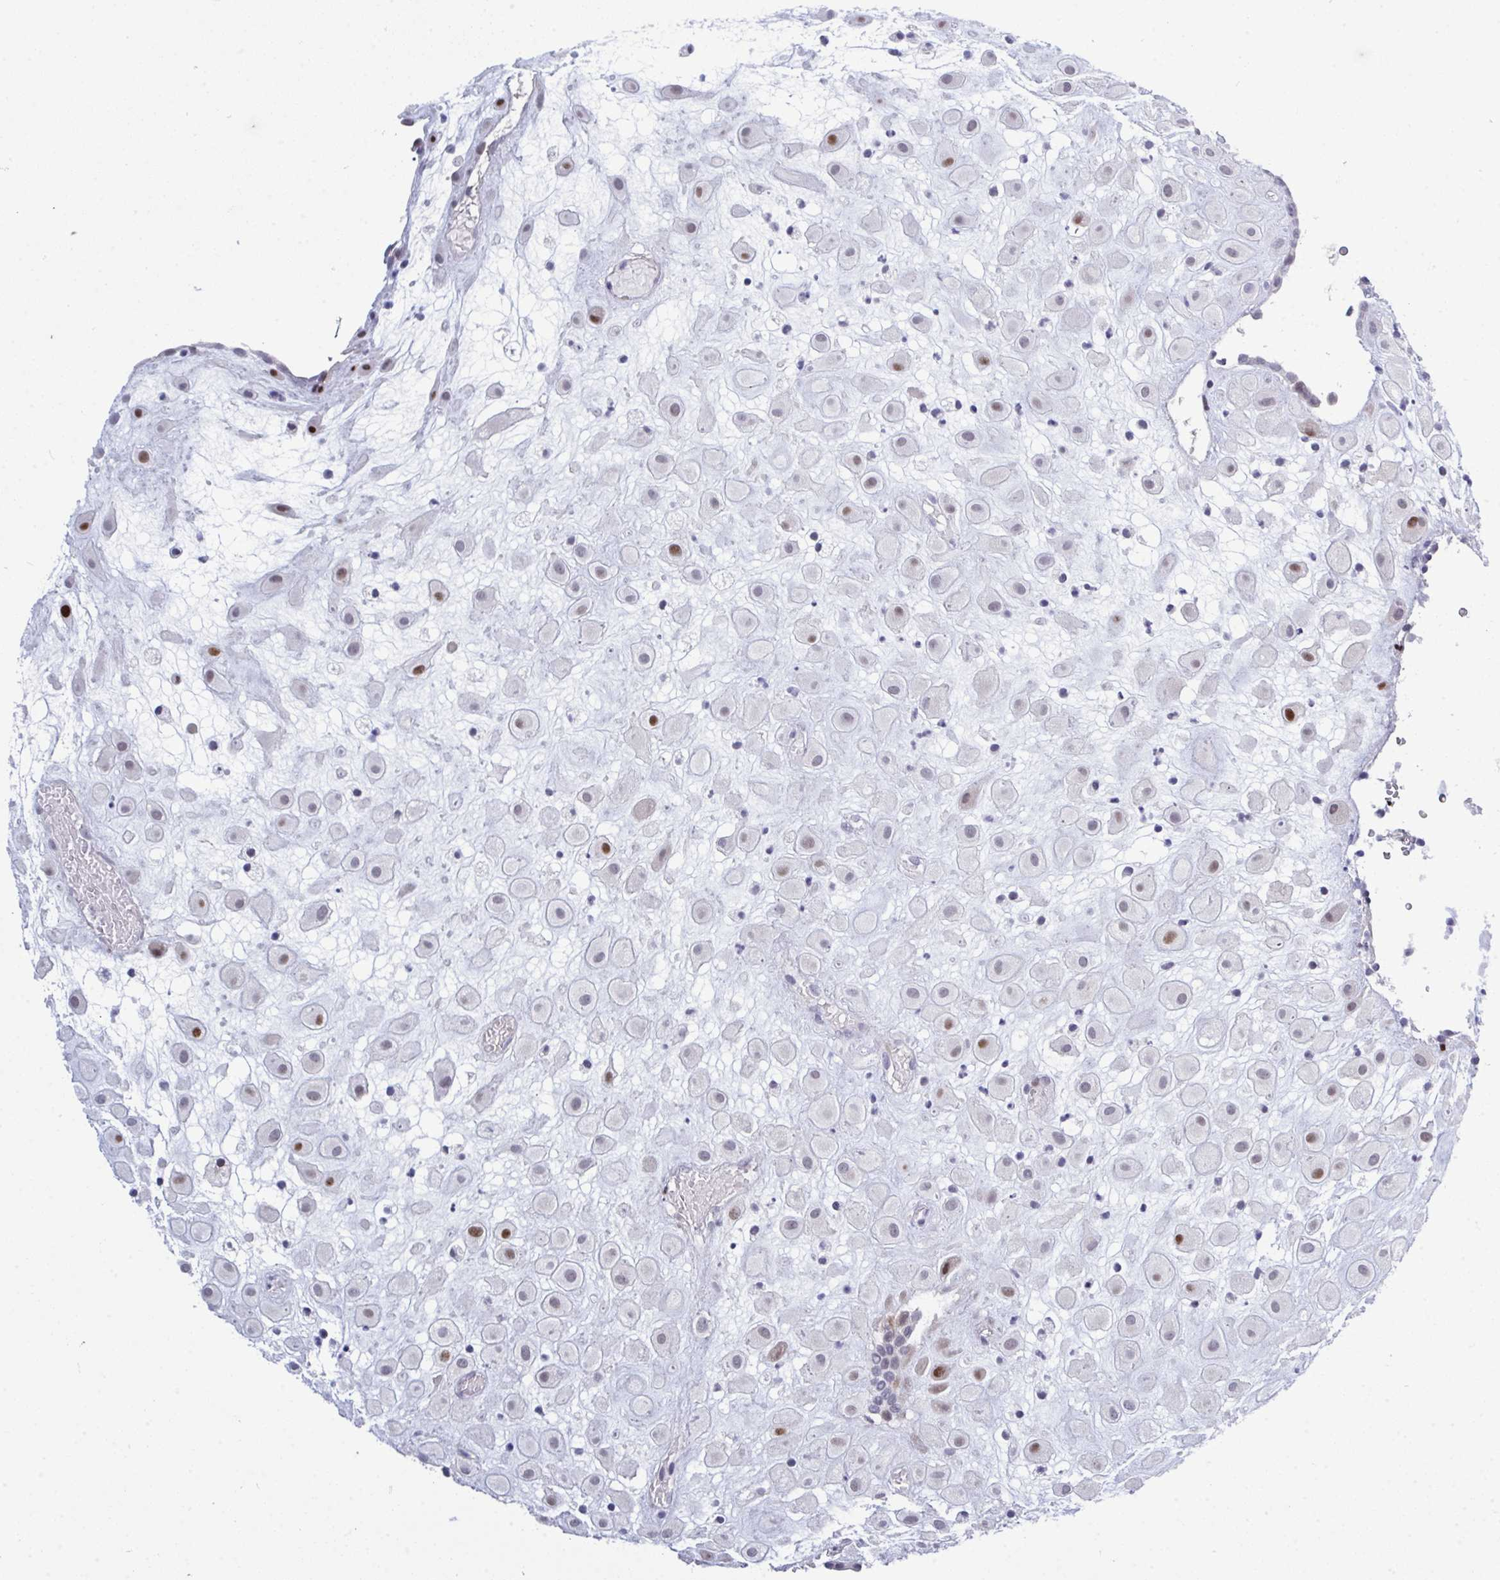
{"staining": {"intensity": "moderate", "quantity": "<25%", "location": "nuclear"}, "tissue": "placenta", "cell_type": "Decidual cells", "image_type": "normal", "snomed": [{"axis": "morphology", "description": "Normal tissue, NOS"}, {"axis": "topography", "description": "Placenta"}], "caption": "High-power microscopy captured an IHC histopathology image of unremarkable placenta, revealing moderate nuclear expression in approximately <25% of decidual cells.", "gene": "TAB1", "patient": {"sex": "female", "age": 24}}